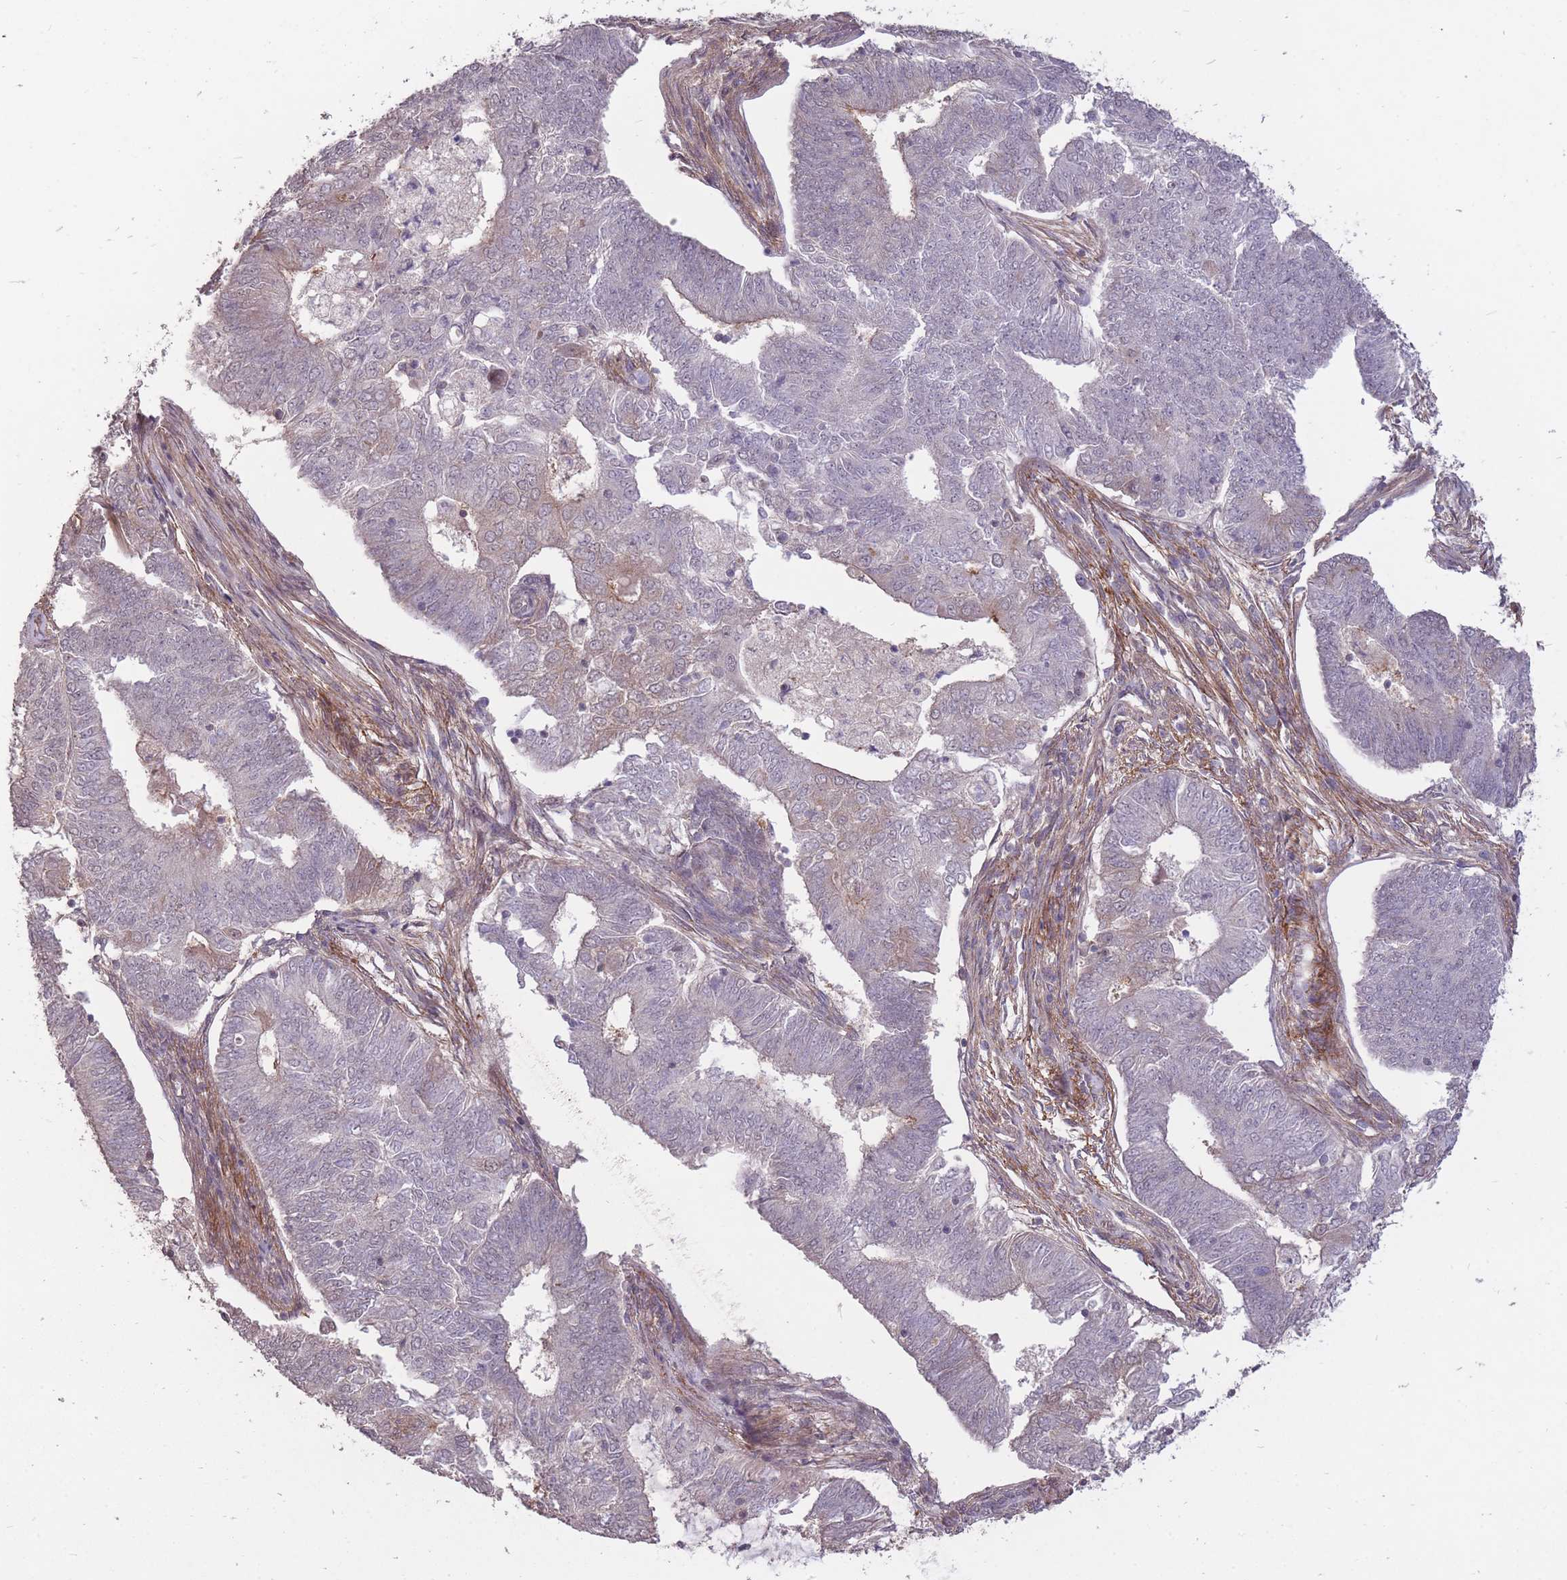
{"staining": {"intensity": "negative", "quantity": "none", "location": "none"}, "tissue": "endometrial cancer", "cell_type": "Tumor cells", "image_type": "cancer", "snomed": [{"axis": "morphology", "description": "Adenocarcinoma, NOS"}, {"axis": "topography", "description": "Endometrium"}], "caption": "Tumor cells are negative for brown protein staining in endometrial adenocarcinoma. (Brightfield microscopy of DAB (3,3'-diaminobenzidine) immunohistochemistry (IHC) at high magnification).", "gene": "DYNC1LI2", "patient": {"sex": "female", "age": 62}}